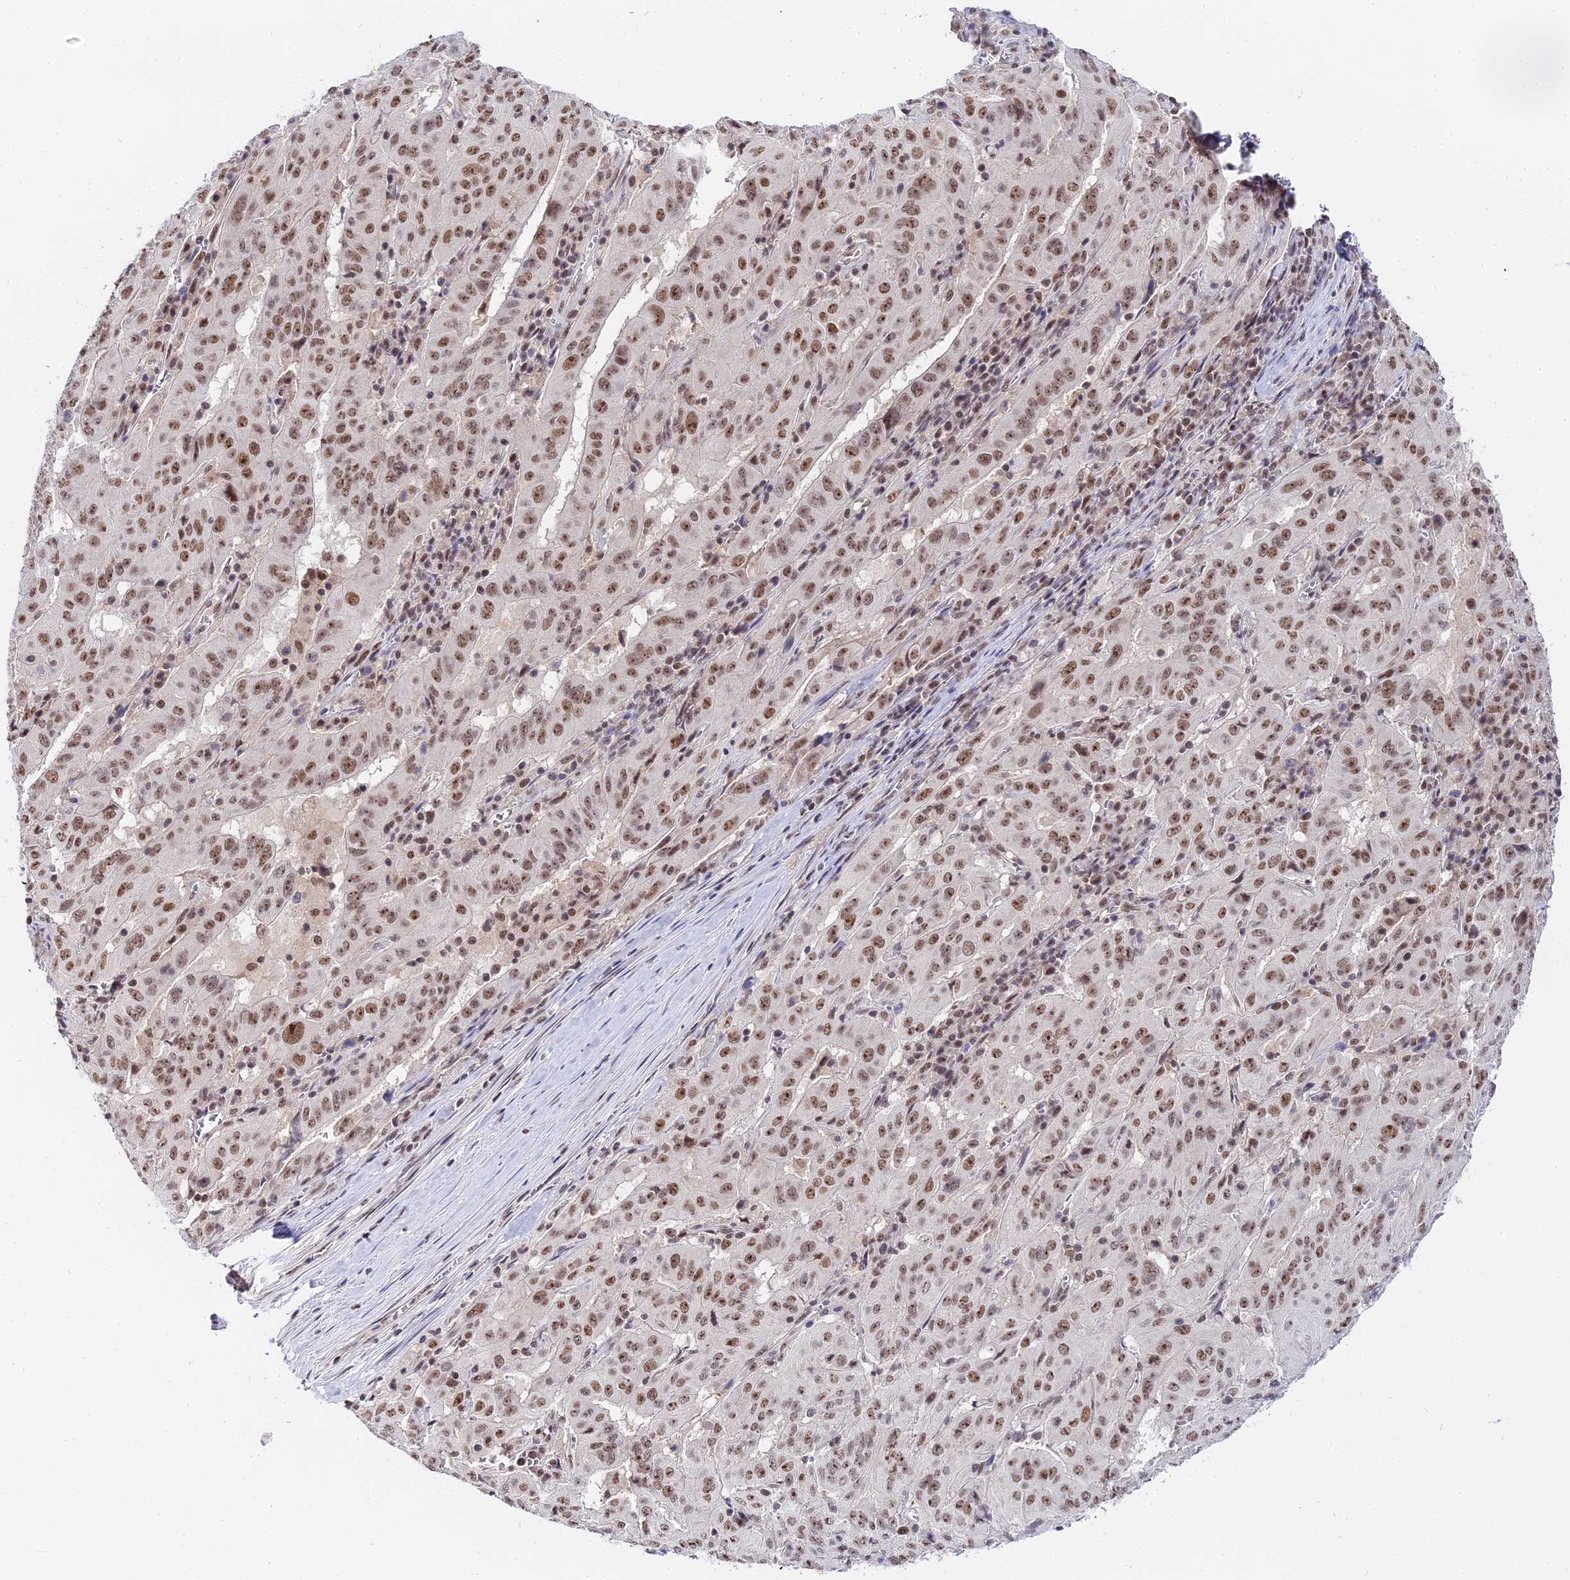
{"staining": {"intensity": "moderate", "quantity": ">75%", "location": "nuclear"}, "tissue": "pancreatic cancer", "cell_type": "Tumor cells", "image_type": "cancer", "snomed": [{"axis": "morphology", "description": "Adenocarcinoma, NOS"}, {"axis": "topography", "description": "Pancreas"}], "caption": "Moderate nuclear staining for a protein is identified in approximately >75% of tumor cells of adenocarcinoma (pancreatic) using IHC.", "gene": "EXOSC3", "patient": {"sex": "male", "age": 63}}